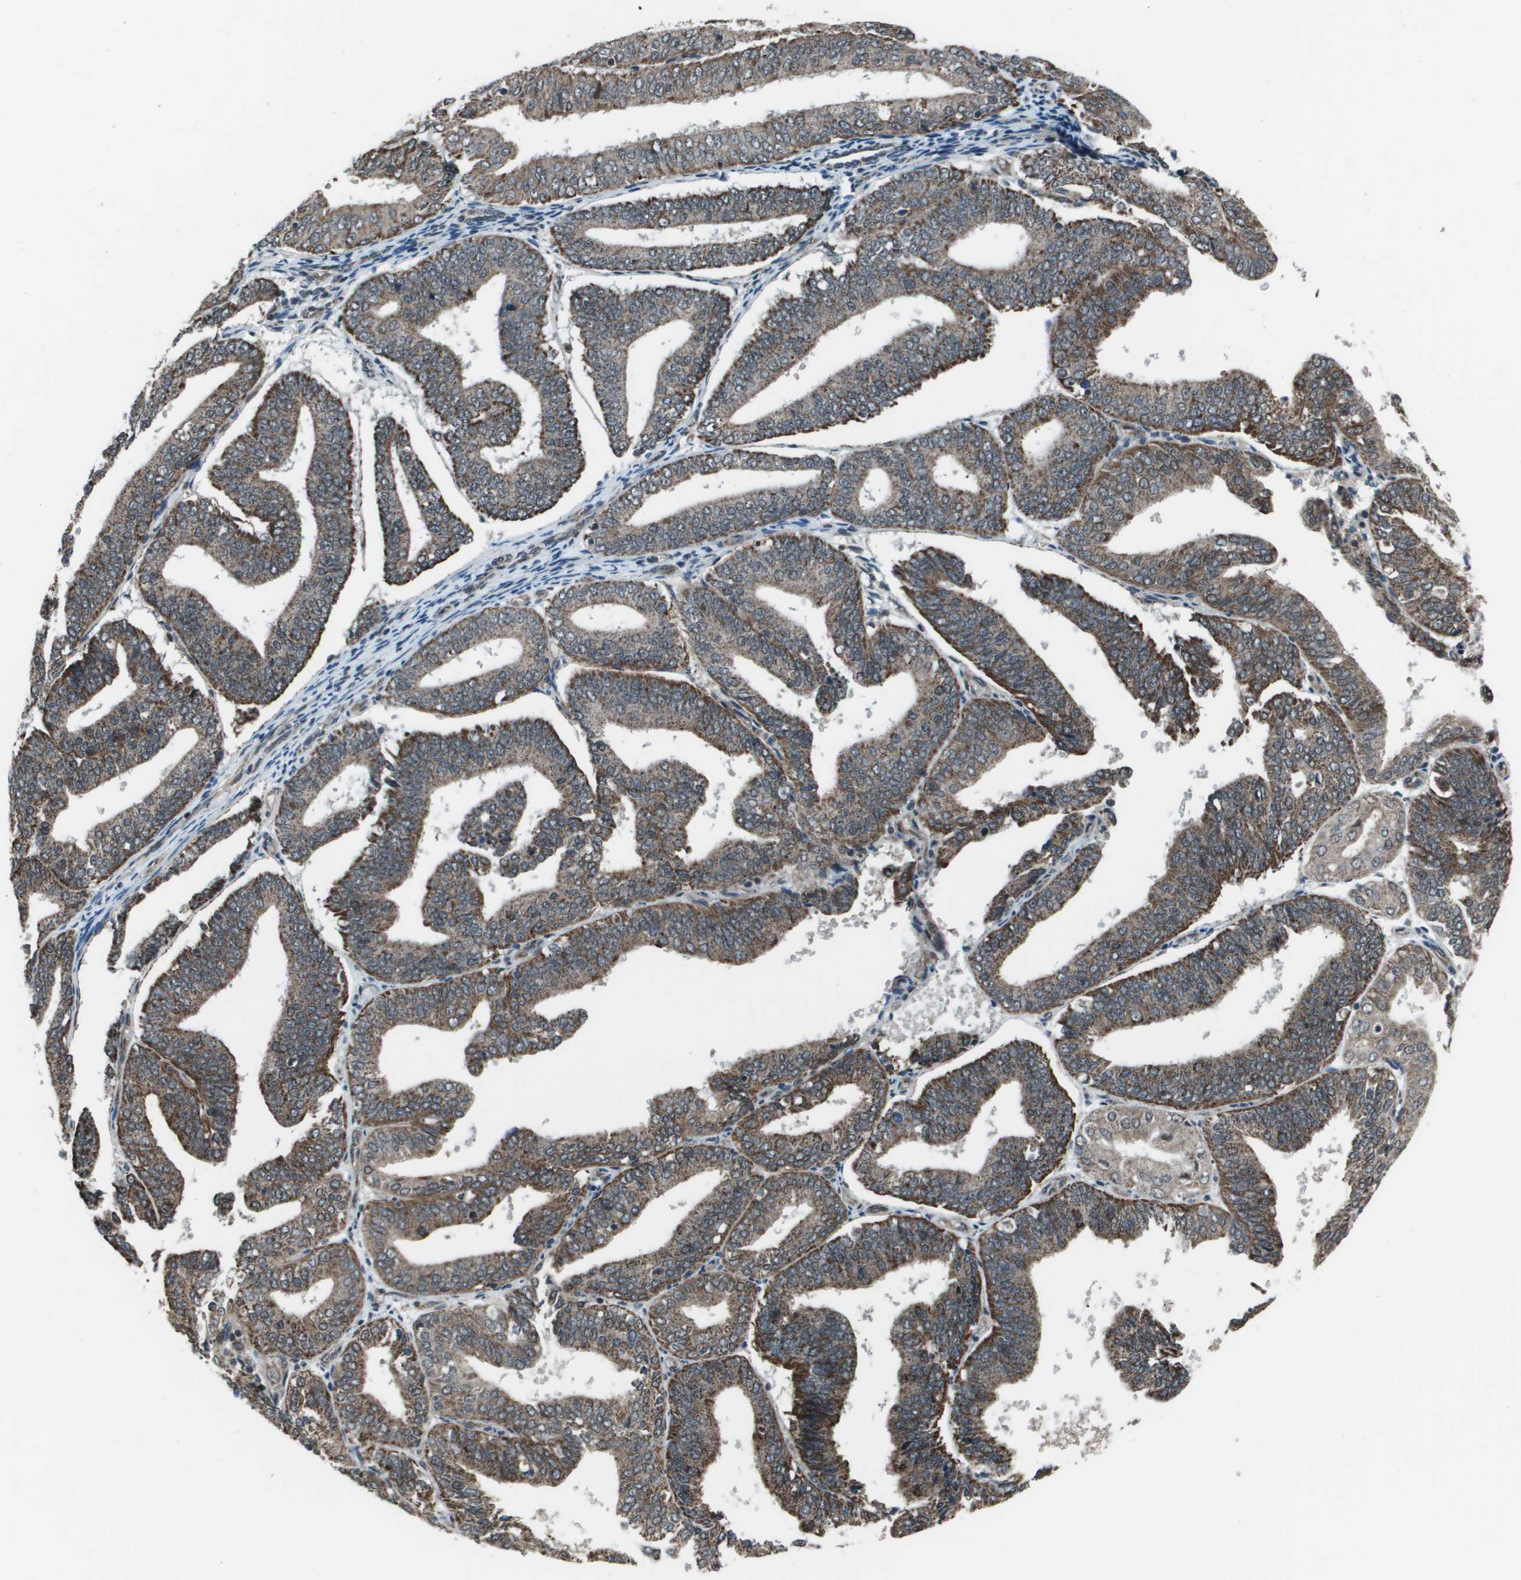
{"staining": {"intensity": "strong", "quantity": ">75%", "location": "cytoplasmic/membranous"}, "tissue": "endometrial cancer", "cell_type": "Tumor cells", "image_type": "cancer", "snomed": [{"axis": "morphology", "description": "Adenocarcinoma, NOS"}, {"axis": "topography", "description": "Endometrium"}], "caption": "Strong cytoplasmic/membranous positivity for a protein is present in approximately >75% of tumor cells of endometrial cancer using immunohistochemistry (IHC).", "gene": "PPFIA1", "patient": {"sex": "female", "age": 63}}